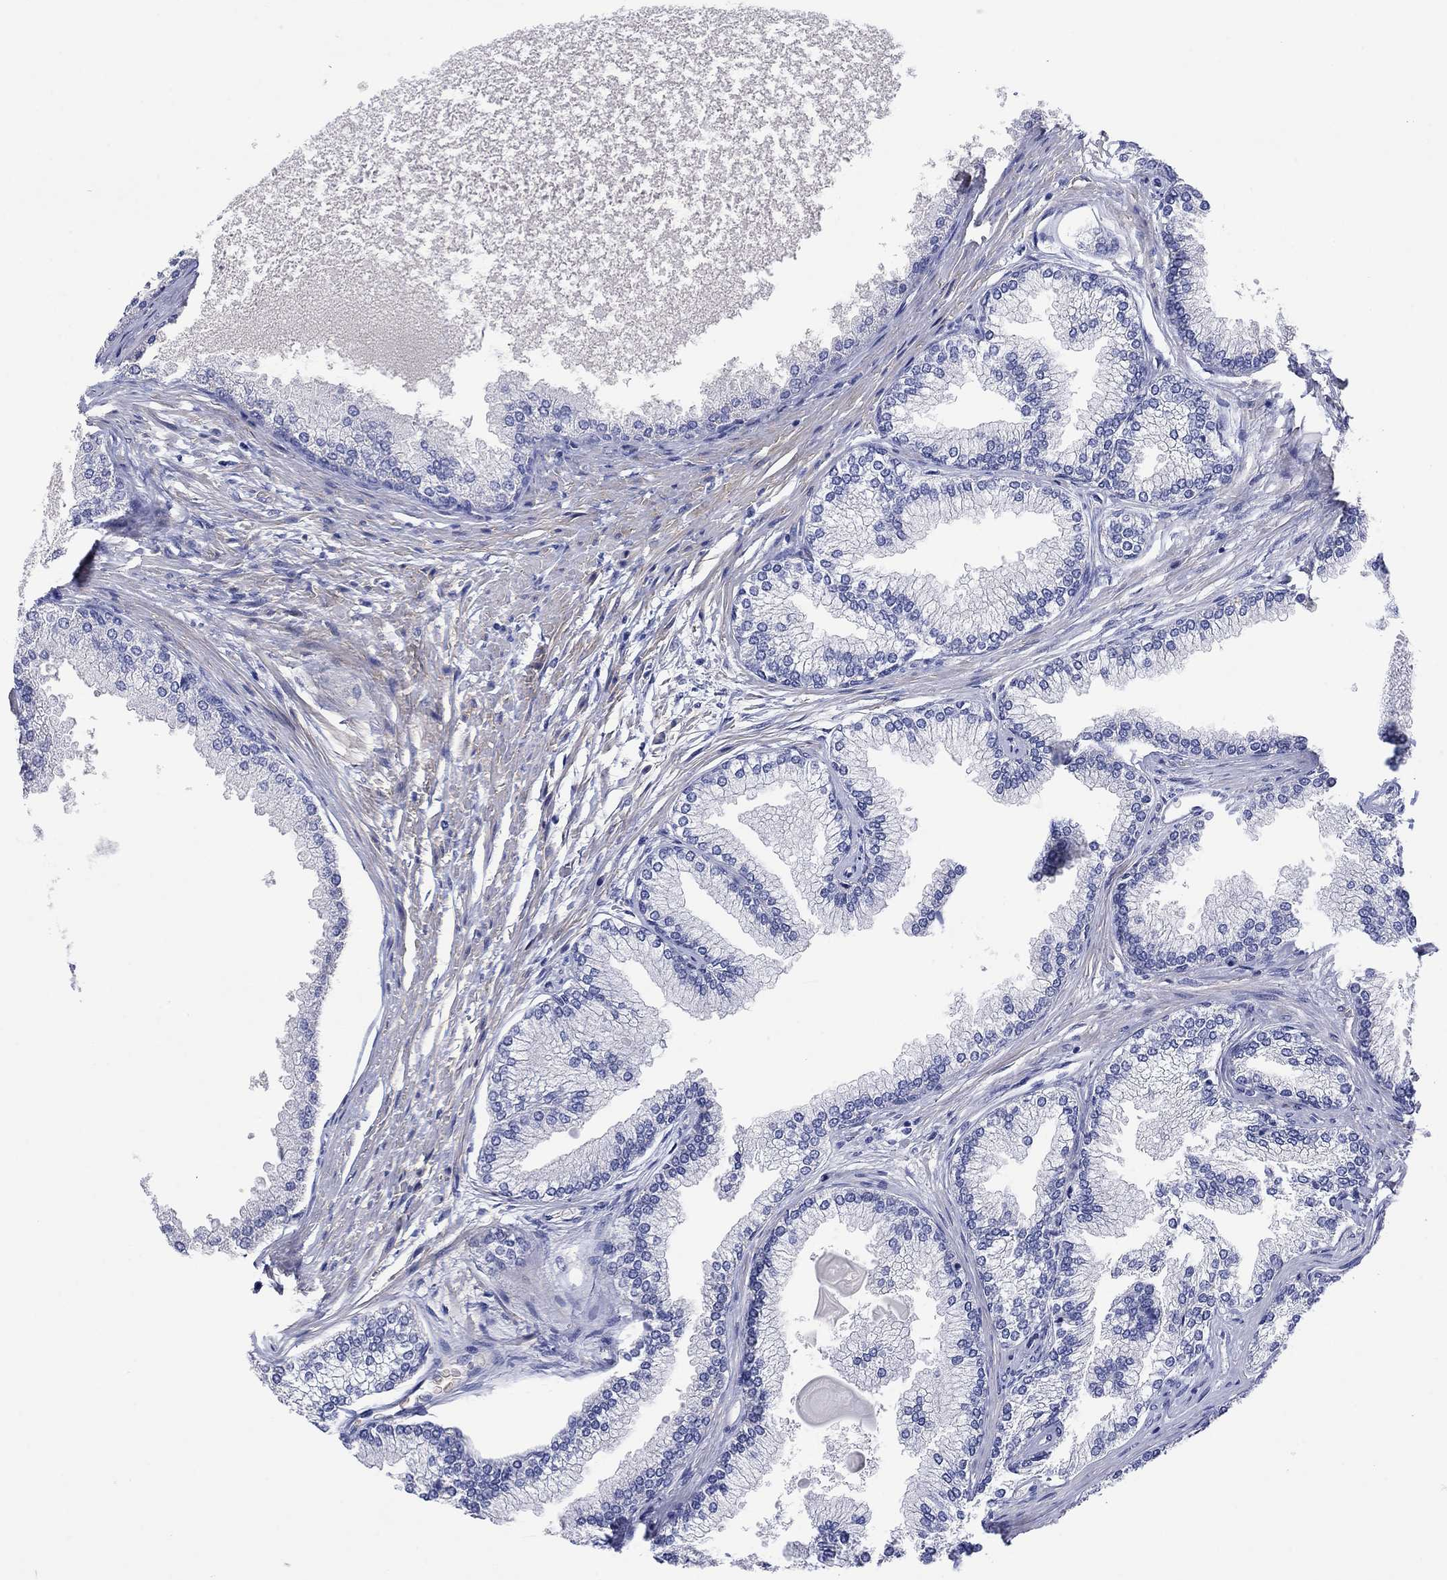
{"staining": {"intensity": "moderate", "quantity": "<25%", "location": "cytoplasmic/membranous"}, "tissue": "prostate", "cell_type": "Glandular cells", "image_type": "normal", "snomed": [{"axis": "morphology", "description": "Normal tissue, NOS"}, {"axis": "topography", "description": "Prostate"}], "caption": "Human prostate stained for a protein (brown) reveals moderate cytoplasmic/membranous positive positivity in about <25% of glandular cells.", "gene": "TPRN", "patient": {"sex": "male", "age": 72}}